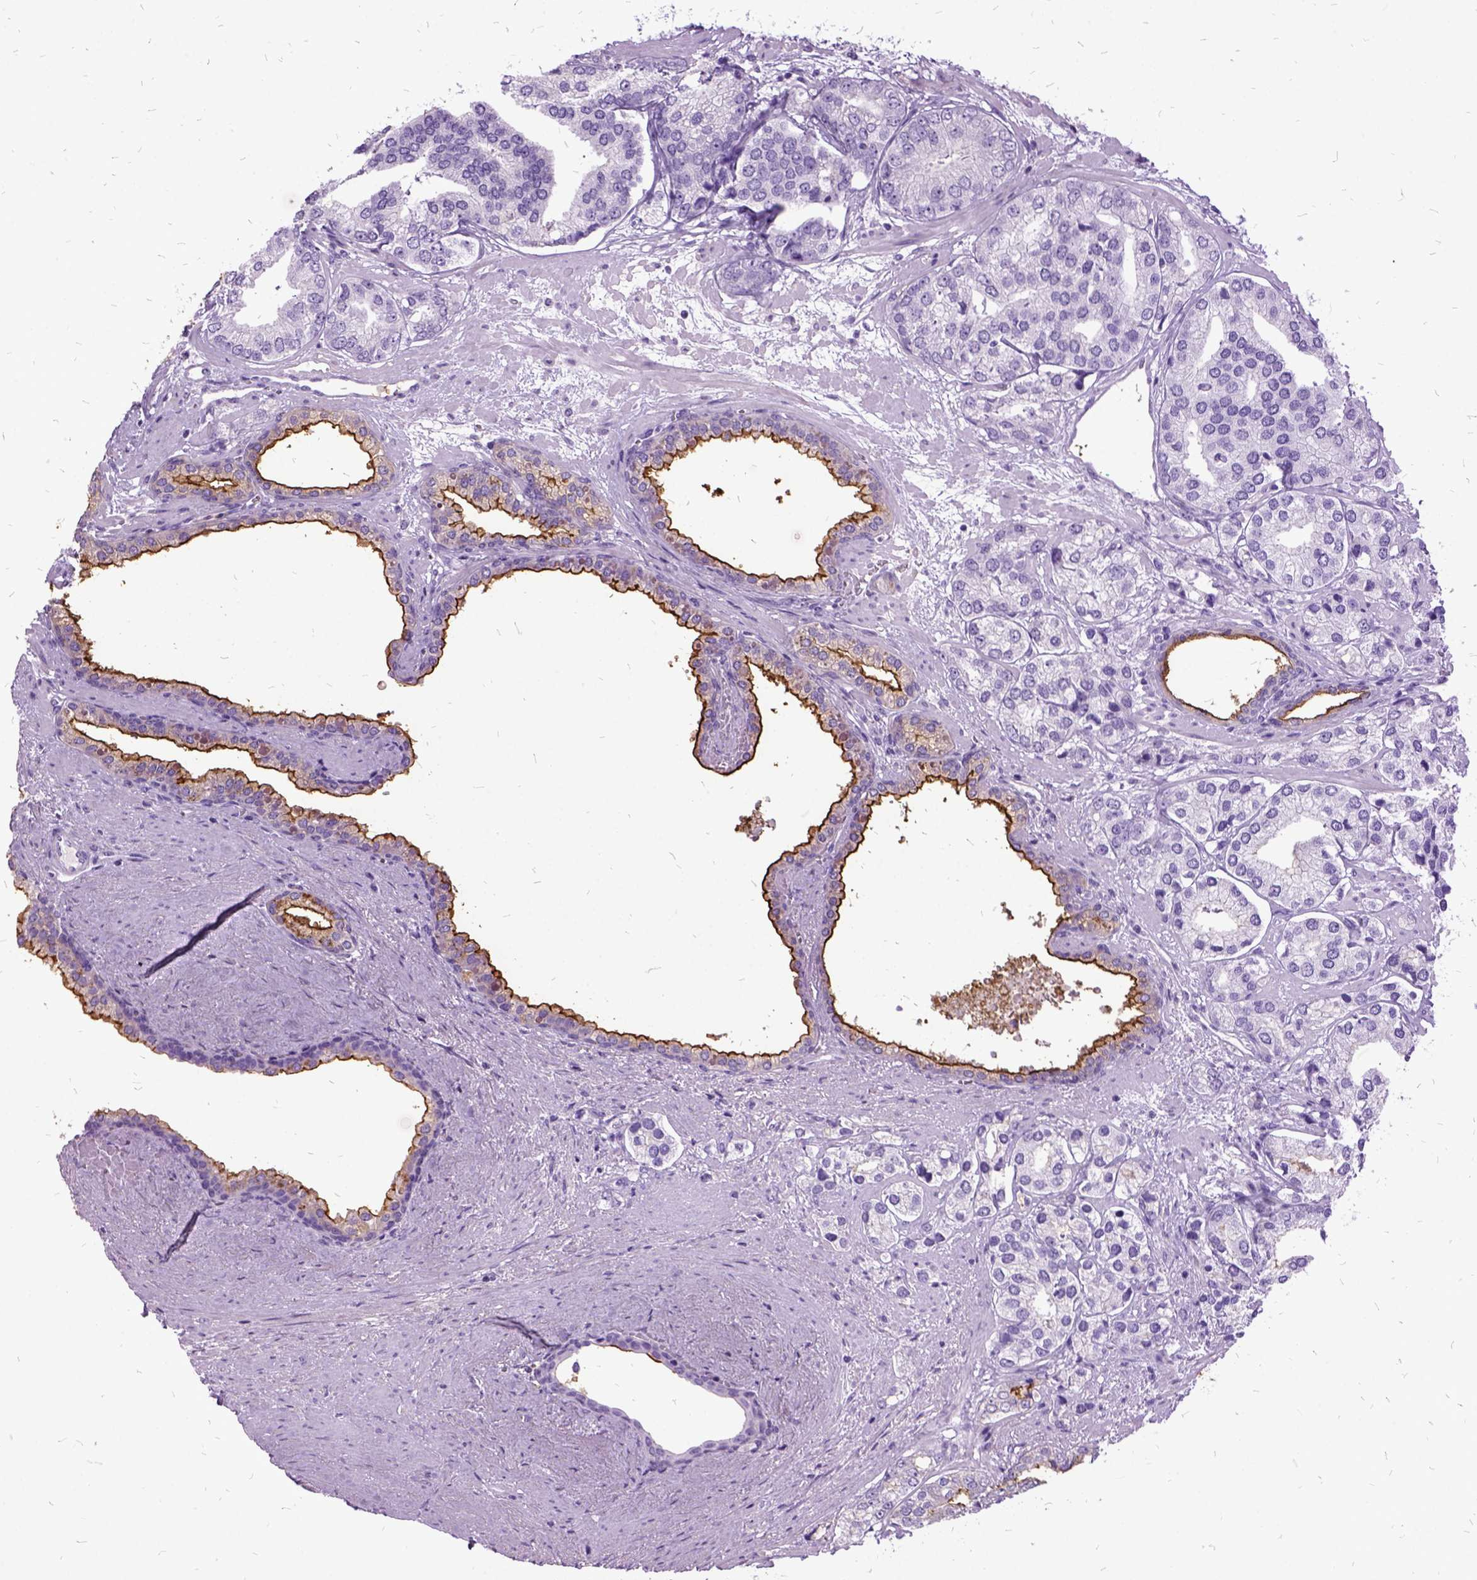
{"staining": {"intensity": "negative", "quantity": "none", "location": "none"}, "tissue": "prostate cancer", "cell_type": "Tumor cells", "image_type": "cancer", "snomed": [{"axis": "morphology", "description": "Adenocarcinoma, High grade"}, {"axis": "topography", "description": "Prostate"}], "caption": "An IHC histopathology image of high-grade adenocarcinoma (prostate) is shown. There is no staining in tumor cells of high-grade adenocarcinoma (prostate). (DAB (3,3'-diaminobenzidine) IHC, high magnification).", "gene": "MME", "patient": {"sex": "male", "age": 58}}